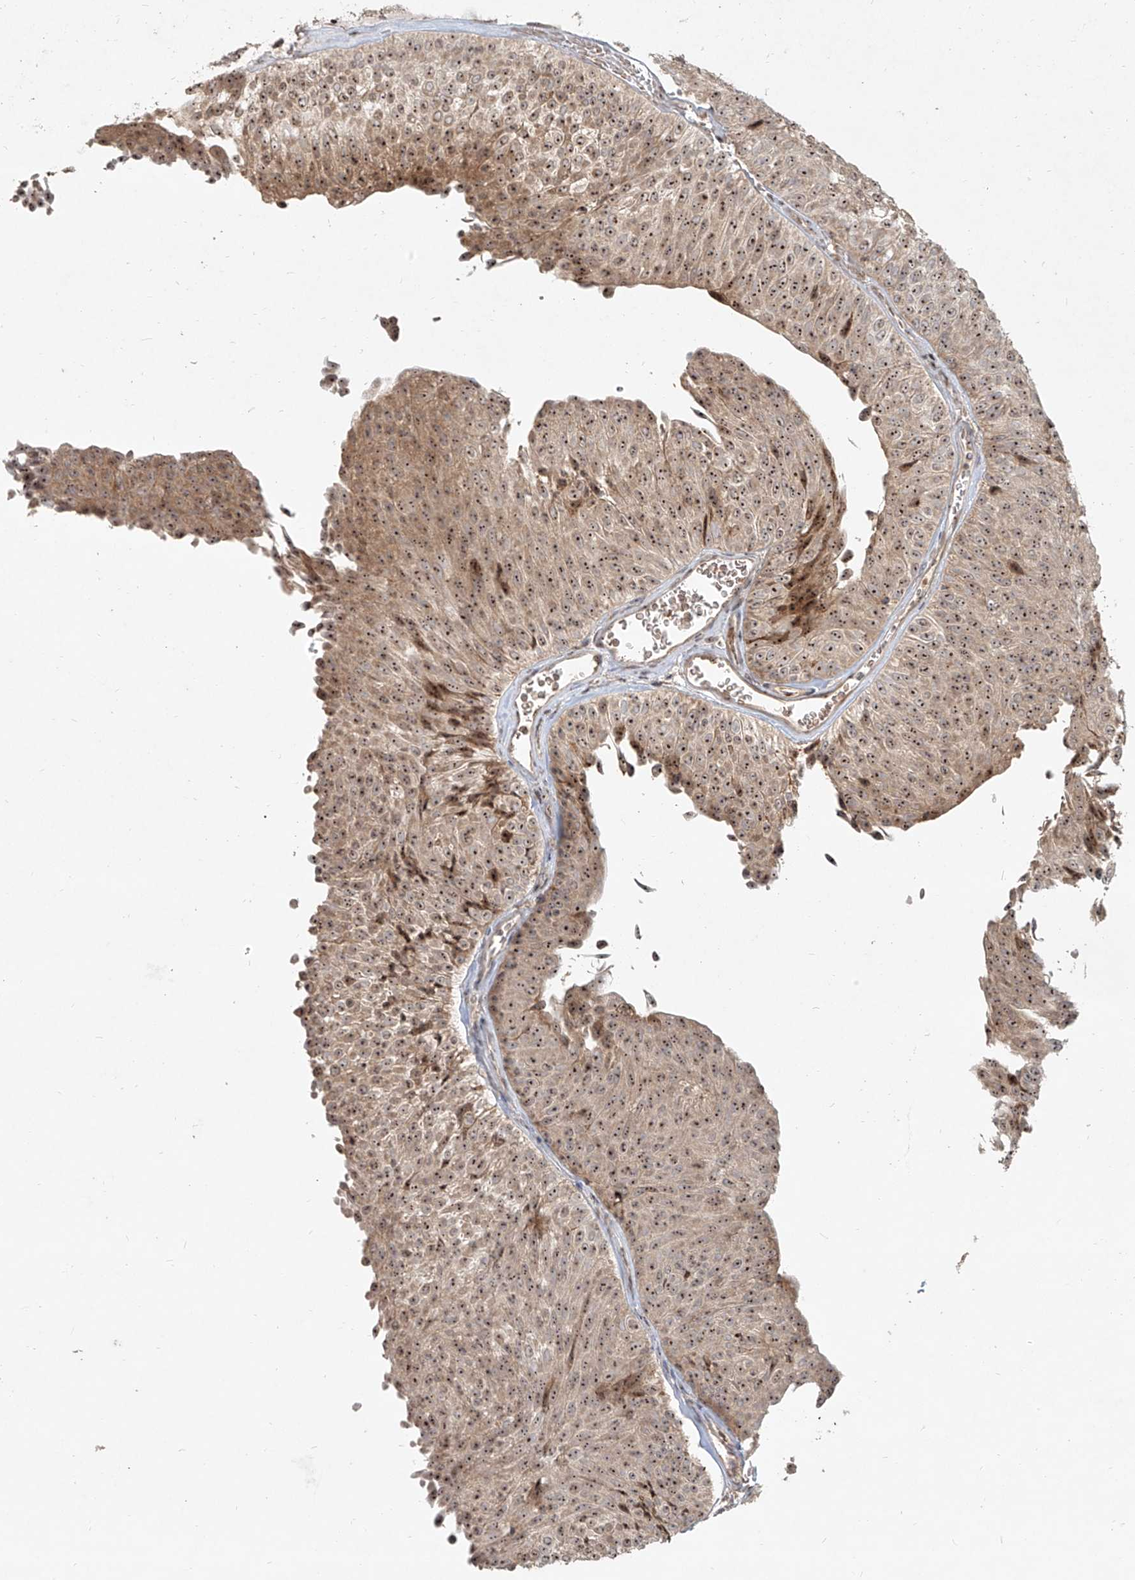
{"staining": {"intensity": "moderate", "quantity": ">75%", "location": "cytoplasmic/membranous,nuclear"}, "tissue": "urothelial cancer", "cell_type": "Tumor cells", "image_type": "cancer", "snomed": [{"axis": "morphology", "description": "Urothelial carcinoma, Low grade"}, {"axis": "topography", "description": "Urinary bladder"}], "caption": "A brown stain highlights moderate cytoplasmic/membranous and nuclear expression of a protein in urothelial carcinoma (low-grade) tumor cells.", "gene": "BYSL", "patient": {"sex": "male", "age": 78}}